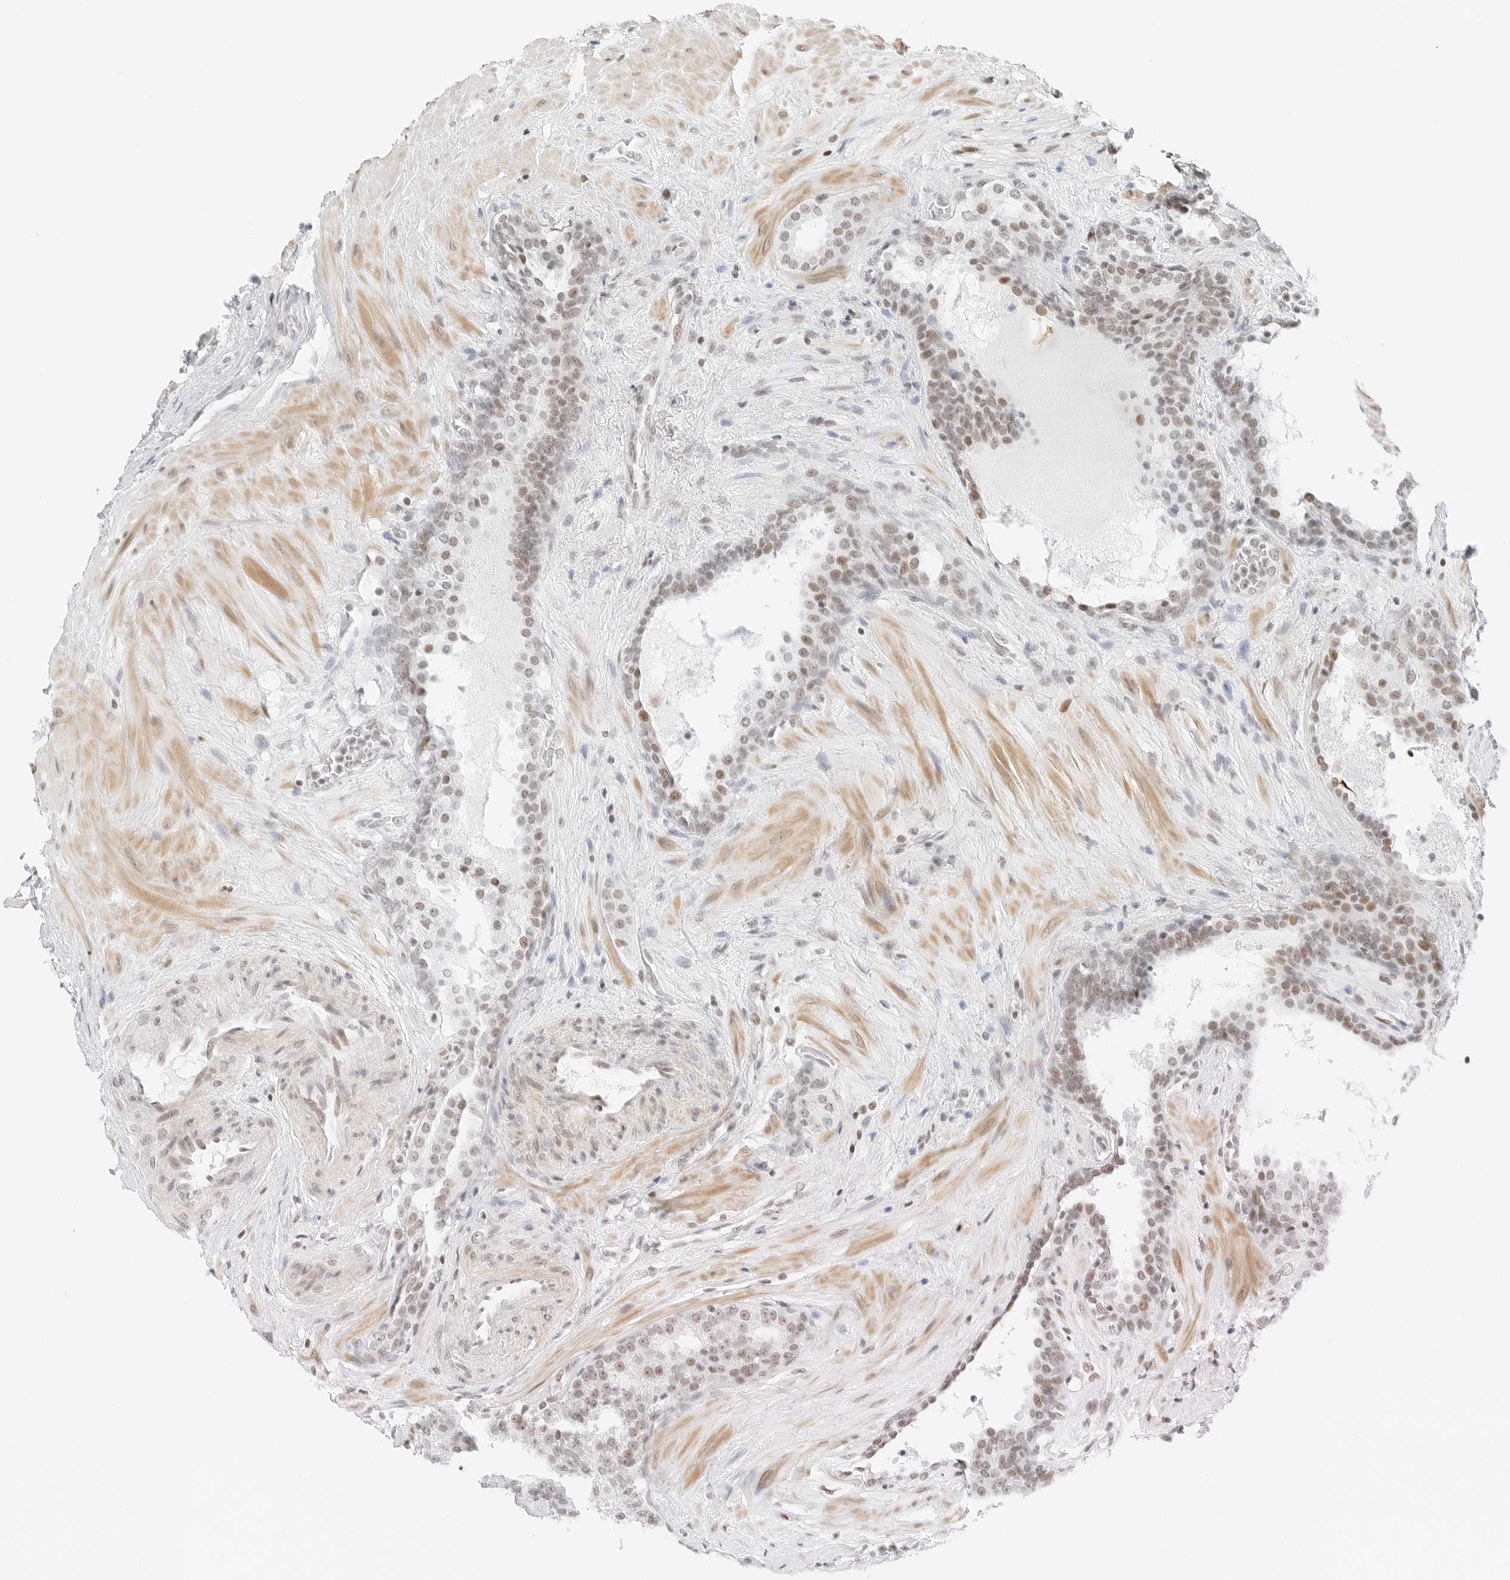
{"staining": {"intensity": "weak", "quantity": "25%-75%", "location": "nuclear"}, "tissue": "prostate cancer", "cell_type": "Tumor cells", "image_type": "cancer", "snomed": [{"axis": "morphology", "description": "Adenocarcinoma, High grade"}, {"axis": "topography", "description": "Prostate"}], "caption": "A high-resolution micrograph shows immunohistochemistry (IHC) staining of prostate cancer, which displays weak nuclear expression in about 25%-75% of tumor cells.", "gene": "CRTC2", "patient": {"sex": "male", "age": 56}}